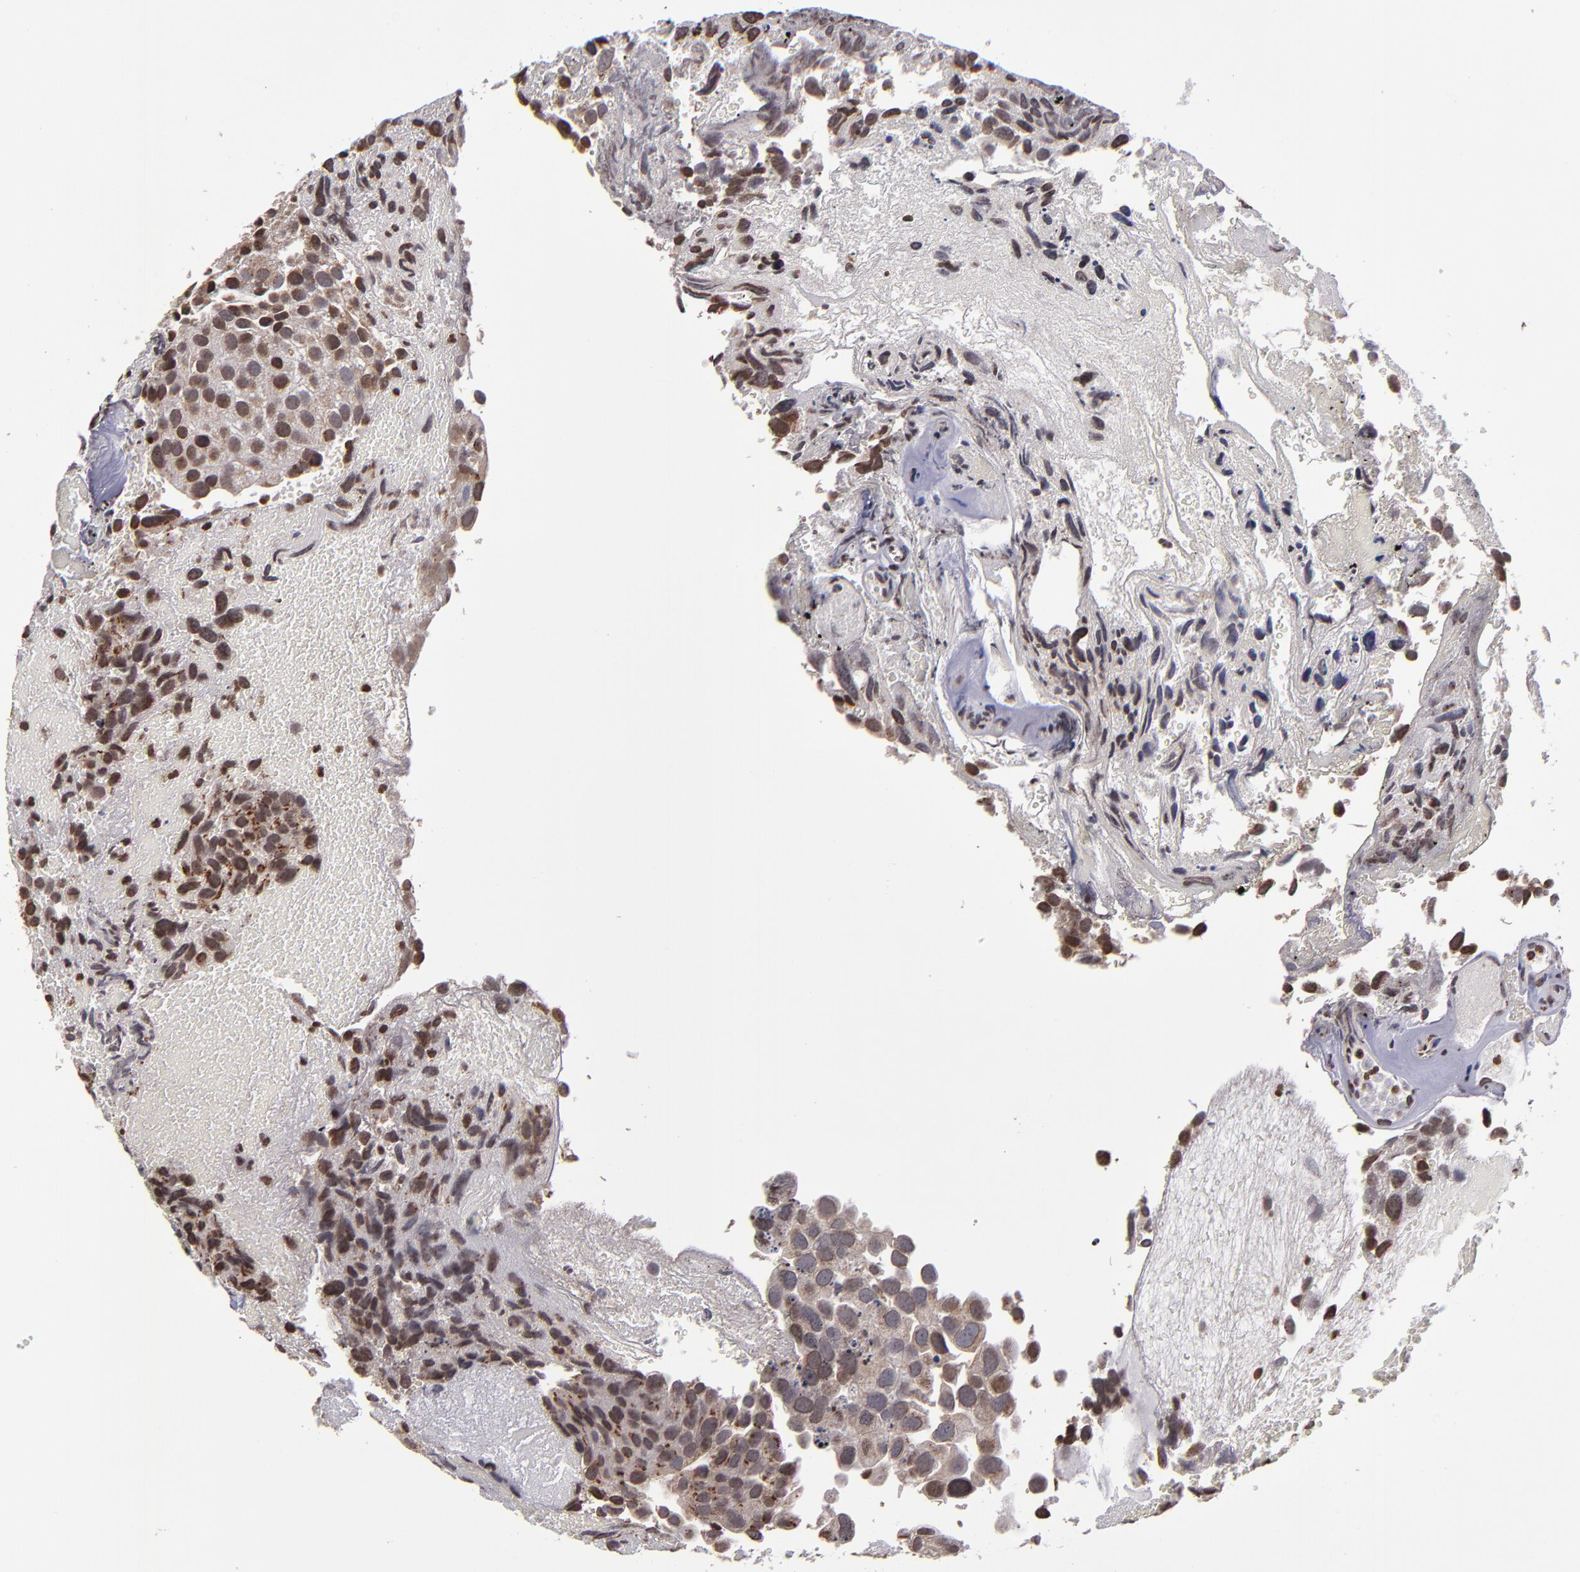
{"staining": {"intensity": "moderate", "quantity": ">75%", "location": "cytoplasmic/membranous,nuclear"}, "tissue": "urothelial cancer", "cell_type": "Tumor cells", "image_type": "cancer", "snomed": [{"axis": "morphology", "description": "Urothelial carcinoma, High grade"}, {"axis": "topography", "description": "Urinary bladder"}], "caption": "Urothelial cancer tissue shows moderate cytoplasmic/membranous and nuclear positivity in about >75% of tumor cells, visualized by immunohistochemistry.", "gene": "CSDC2", "patient": {"sex": "male", "age": 72}}